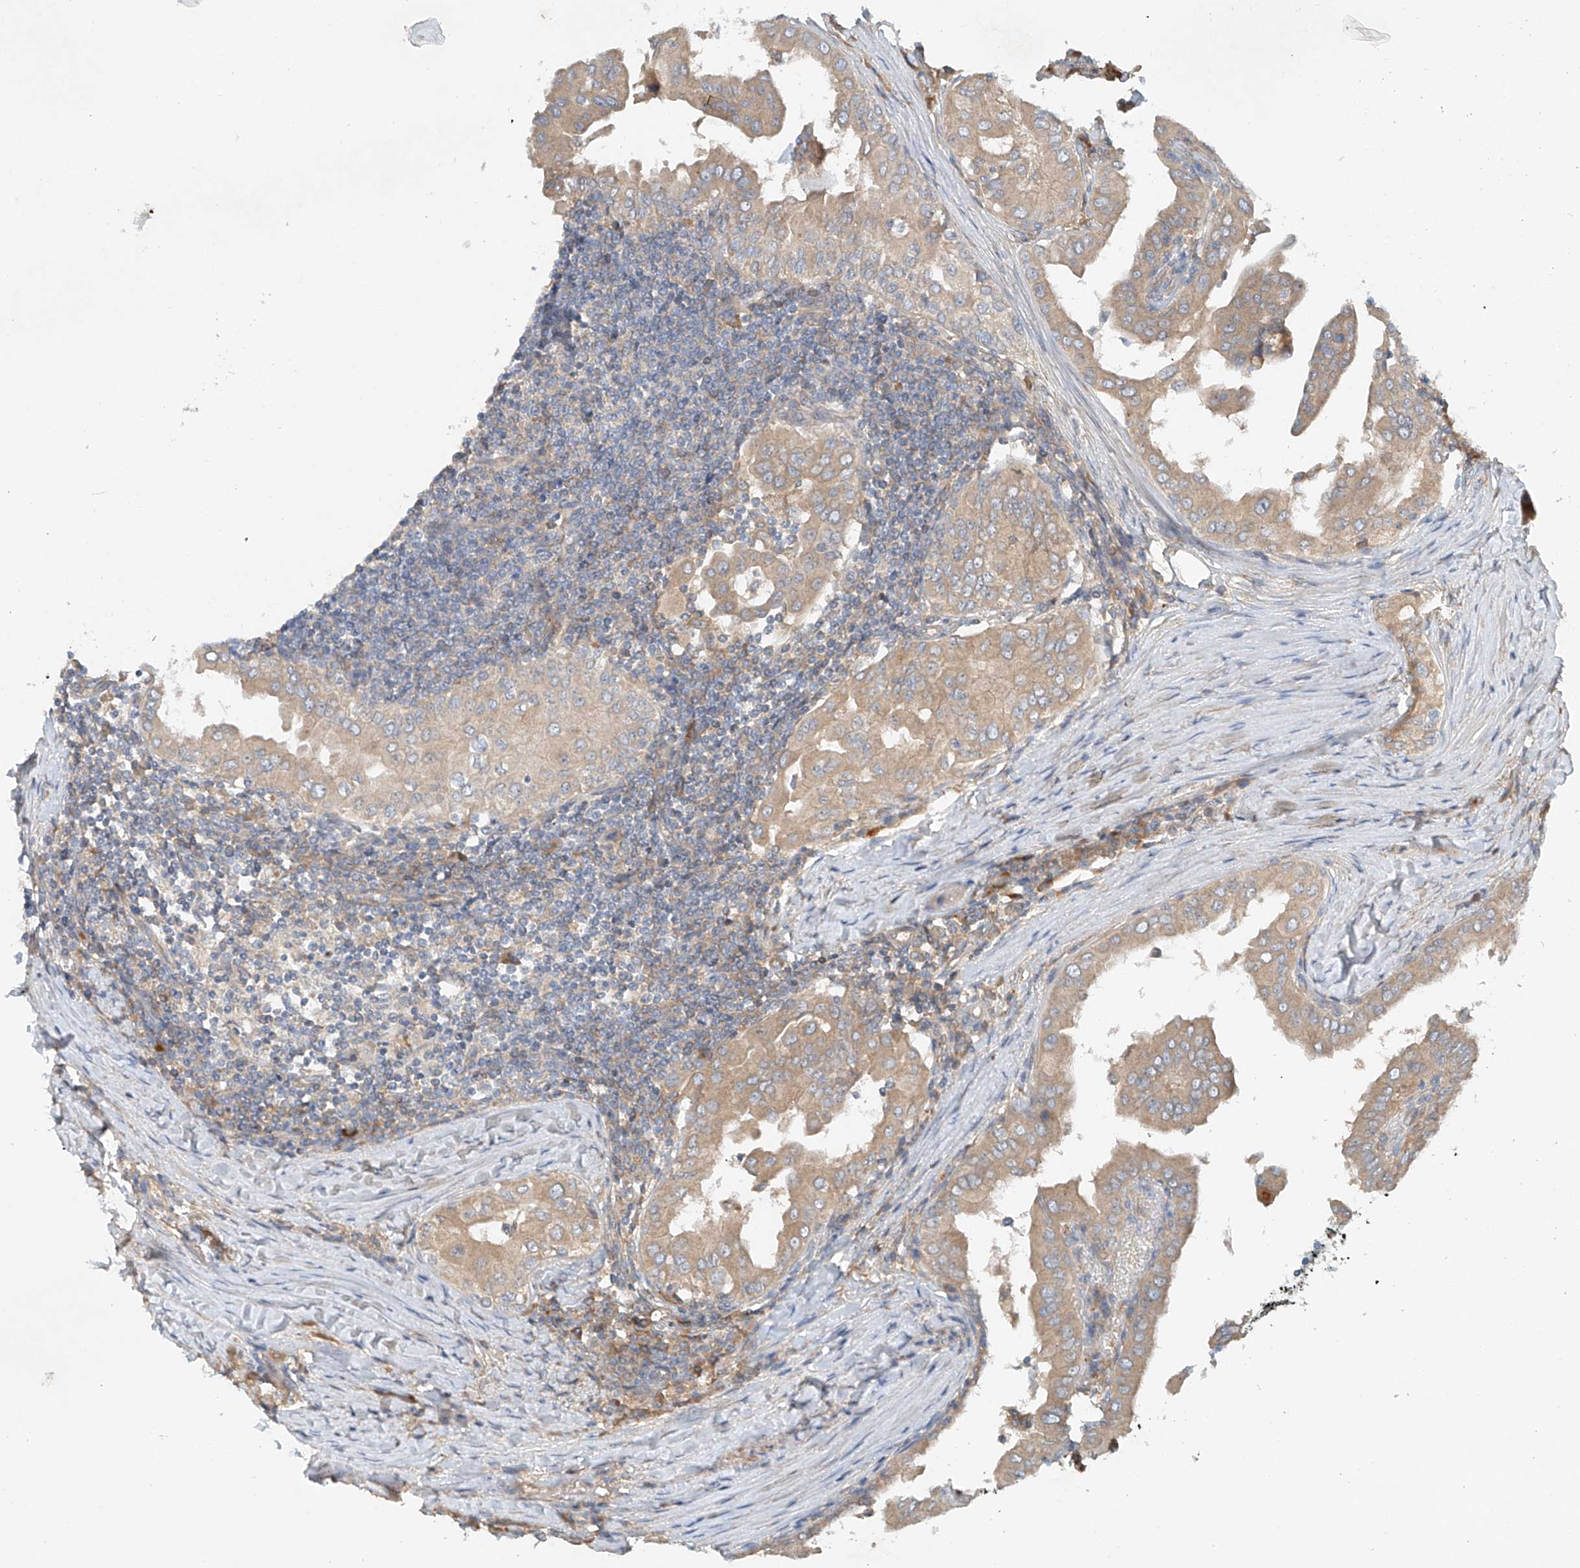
{"staining": {"intensity": "weak", "quantity": ">75%", "location": "cytoplasmic/membranous"}, "tissue": "thyroid cancer", "cell_type": "Tumor cells", "image_type": "cancer", "snomed": [{"axis": "morphology", "description": "Papillary adenocarcinoma, NOS"}, {"axis": "topography", "description": "Thyroid gland"}], "caption": "Protein expression by immunohistochemistry (IHC) reveals weak cytoplasmic/membranous expression in about >75% of tumor cells in thyroid cancer (papillary adenocarcinoma).", "gene": "LYRM9", "patient": {"sex": "male", "age": 33}}